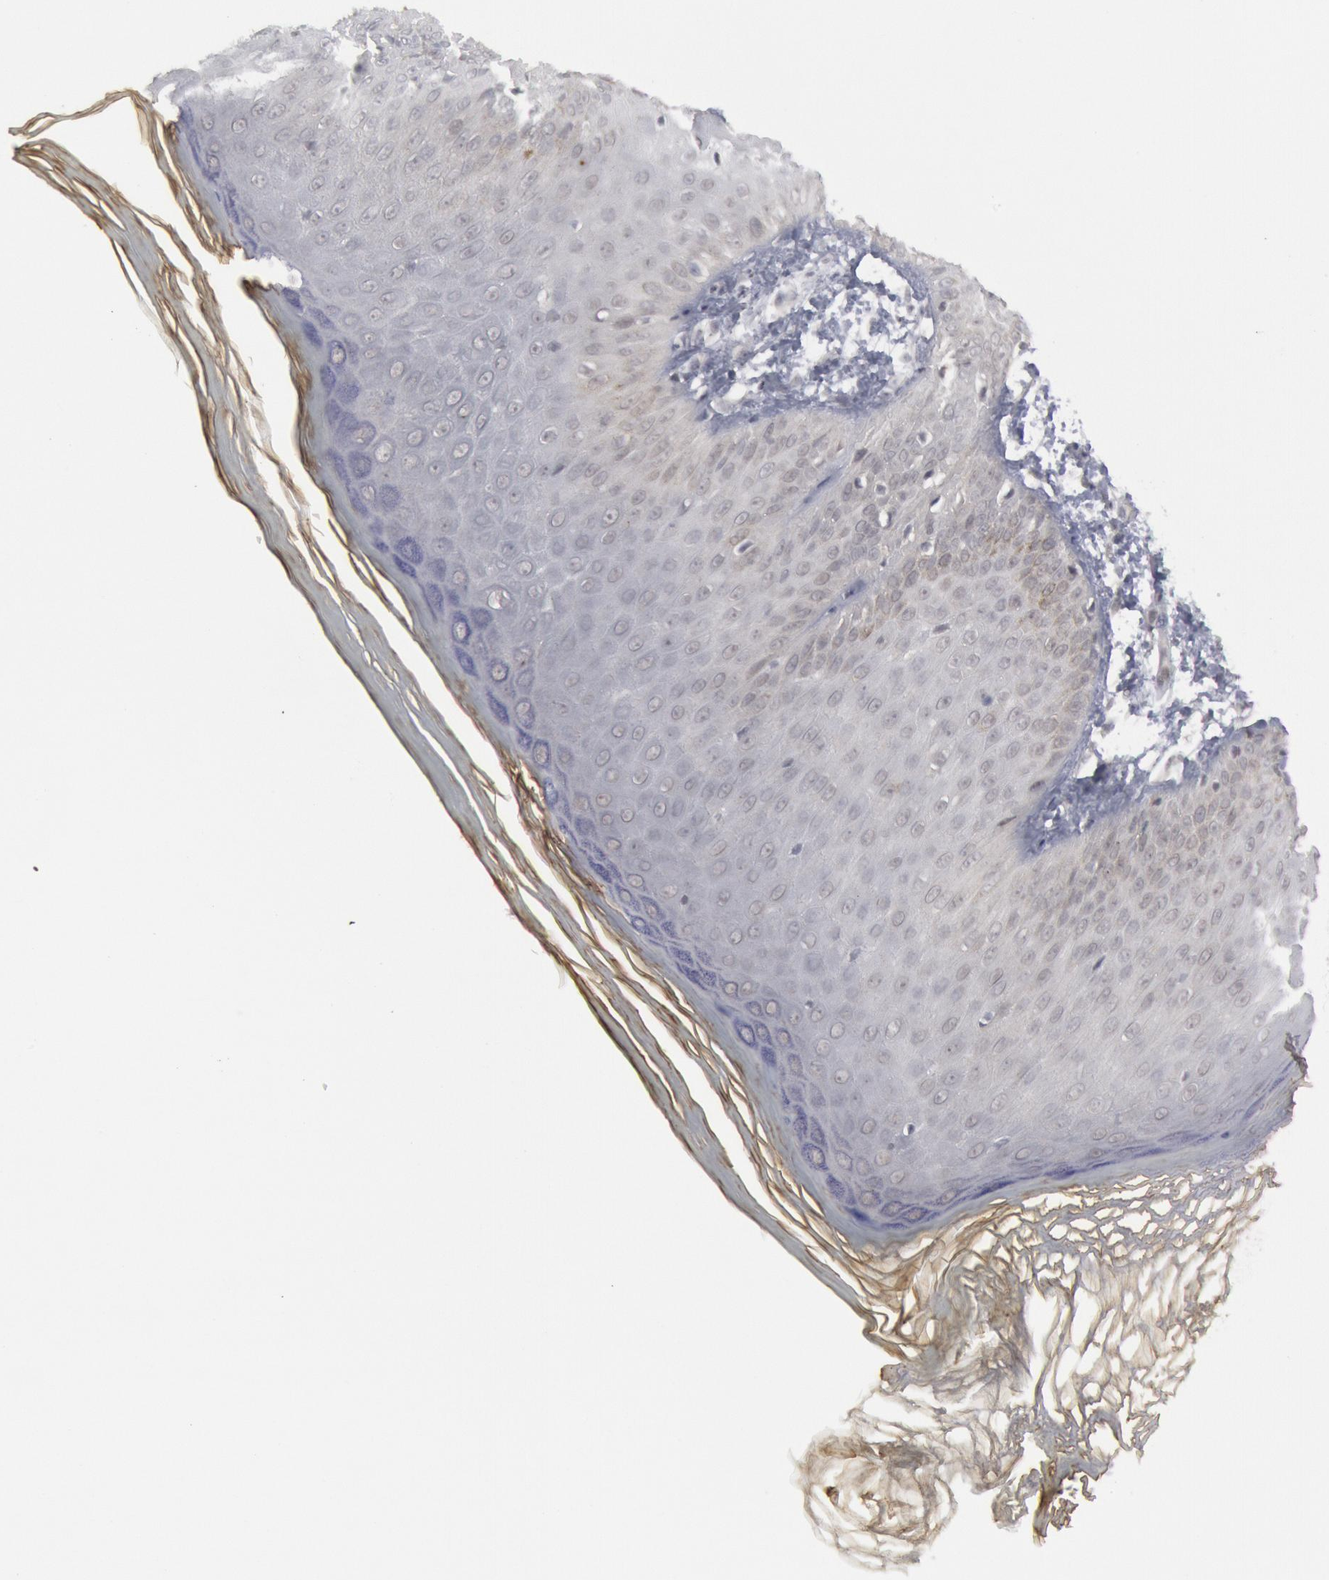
{"staining": {"intensity": "weak", "quantity": "<25%", "location": "nuclear"}, "tissue": "skin", "cell_type": "Epidermal cells", "image_type": "normal", "snomed": [{"axis": "morphology", "description": "Normal tissue, NOS"}, {"axis": "morphology", "description": "Inflammation, NOS"}, {"axis": "topography", "description": "Soft tissue"}, {"axis": "topography", "description": "Anal"}], "caption": "The micrograph displays no significant staining in epidermal cells of skin. (DAB (3,3'-diaminobenzidine) immunohistochemistry (IHC) with hematoxylin counter stain).", "gene": "FOXO1", "patient": {"sex": "female", "age": 15}}